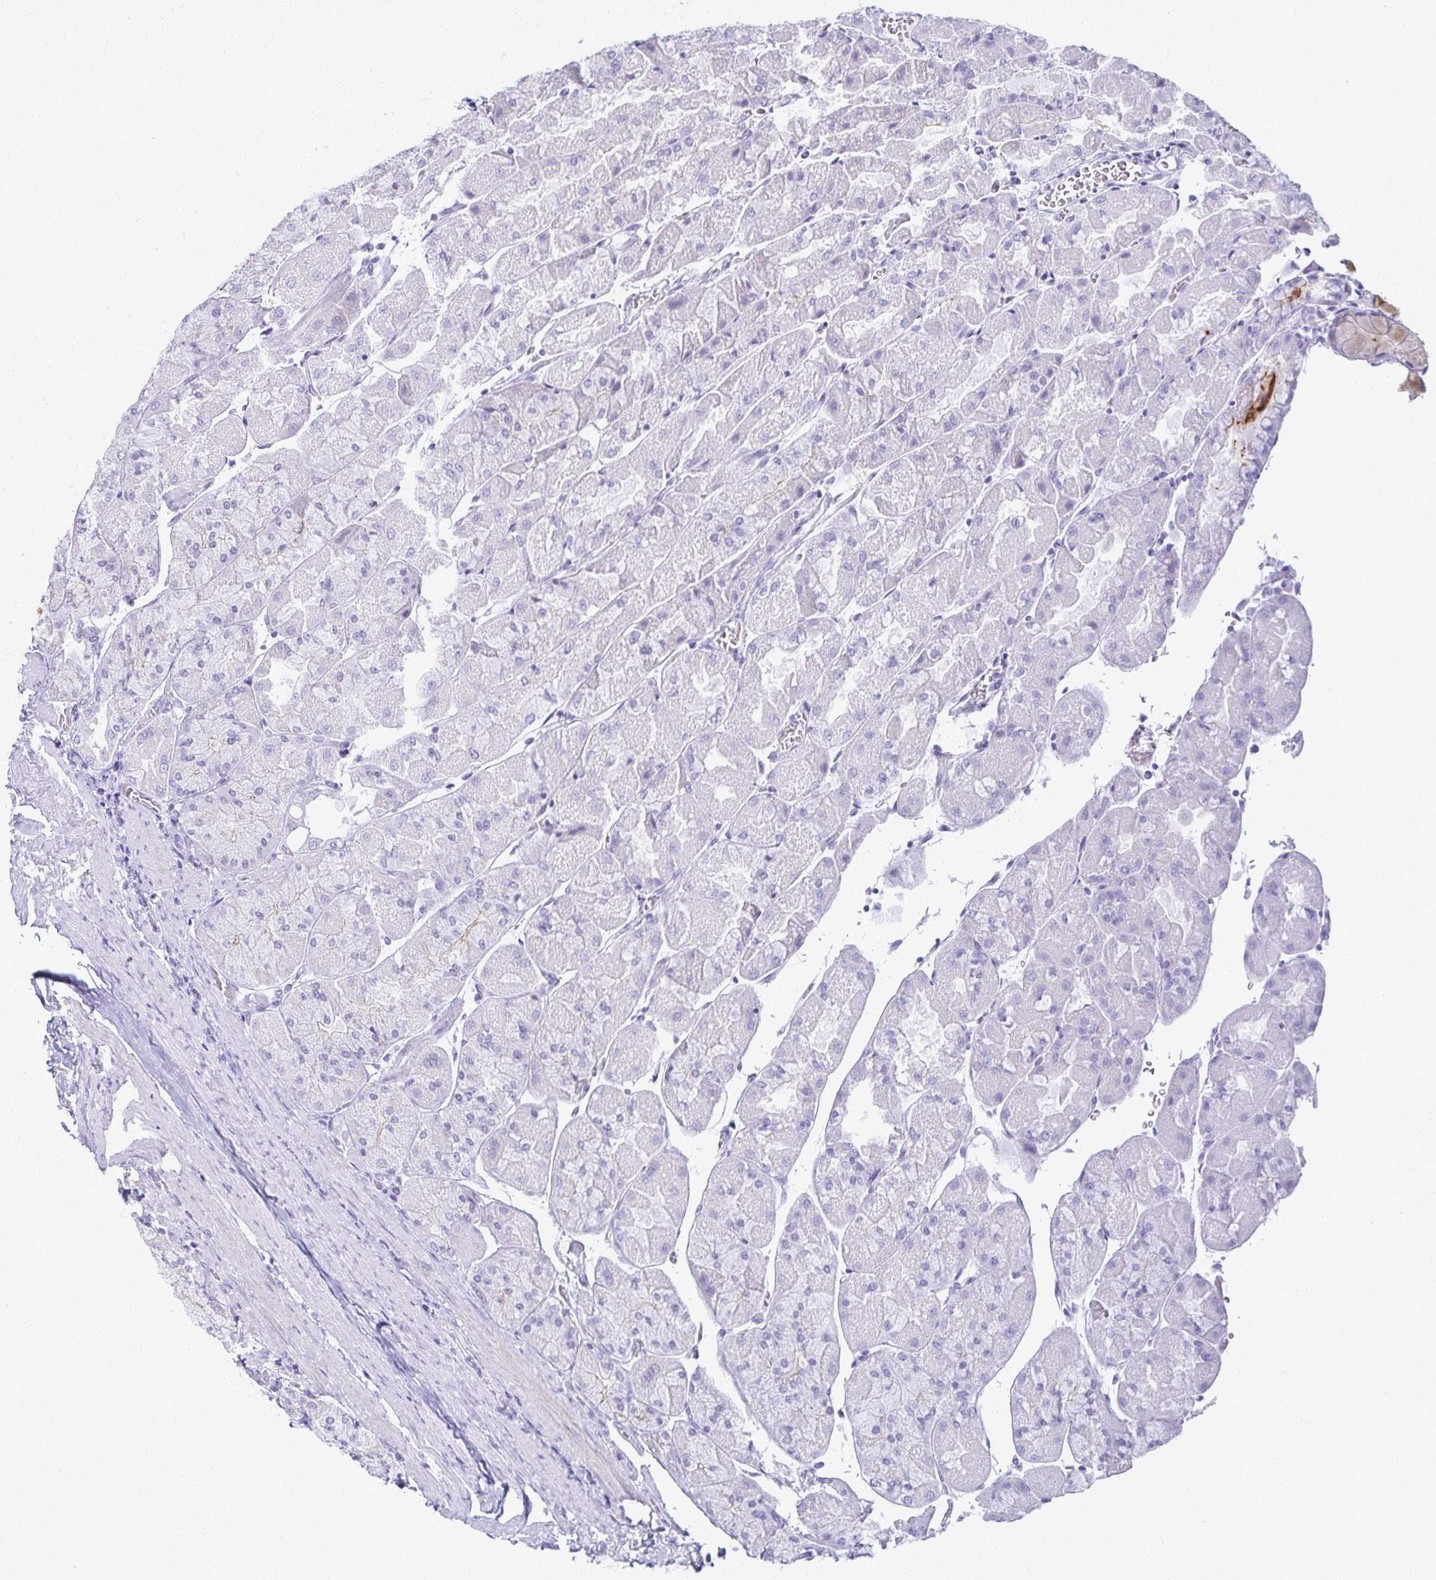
{"staining": {"intensity": "moderate", "quantity": "<25%", "location": "cytoplasmic/membranous"}, "tissue": "stomach", "cell_type": "Glandular cells", "image_type": "normal", "snomed": [{"axis": "morphology", "description": "Normal tissue, NOS"}, {"axis": "topography", "description": "Stomach"}], "caption": "The immunohistochemical stain highlights moderate cytoplasmic/membranous positivity in glandular cells of normal stomach.", "gene": "MORC4", "patient": {"sex": "female", "age": 61}}